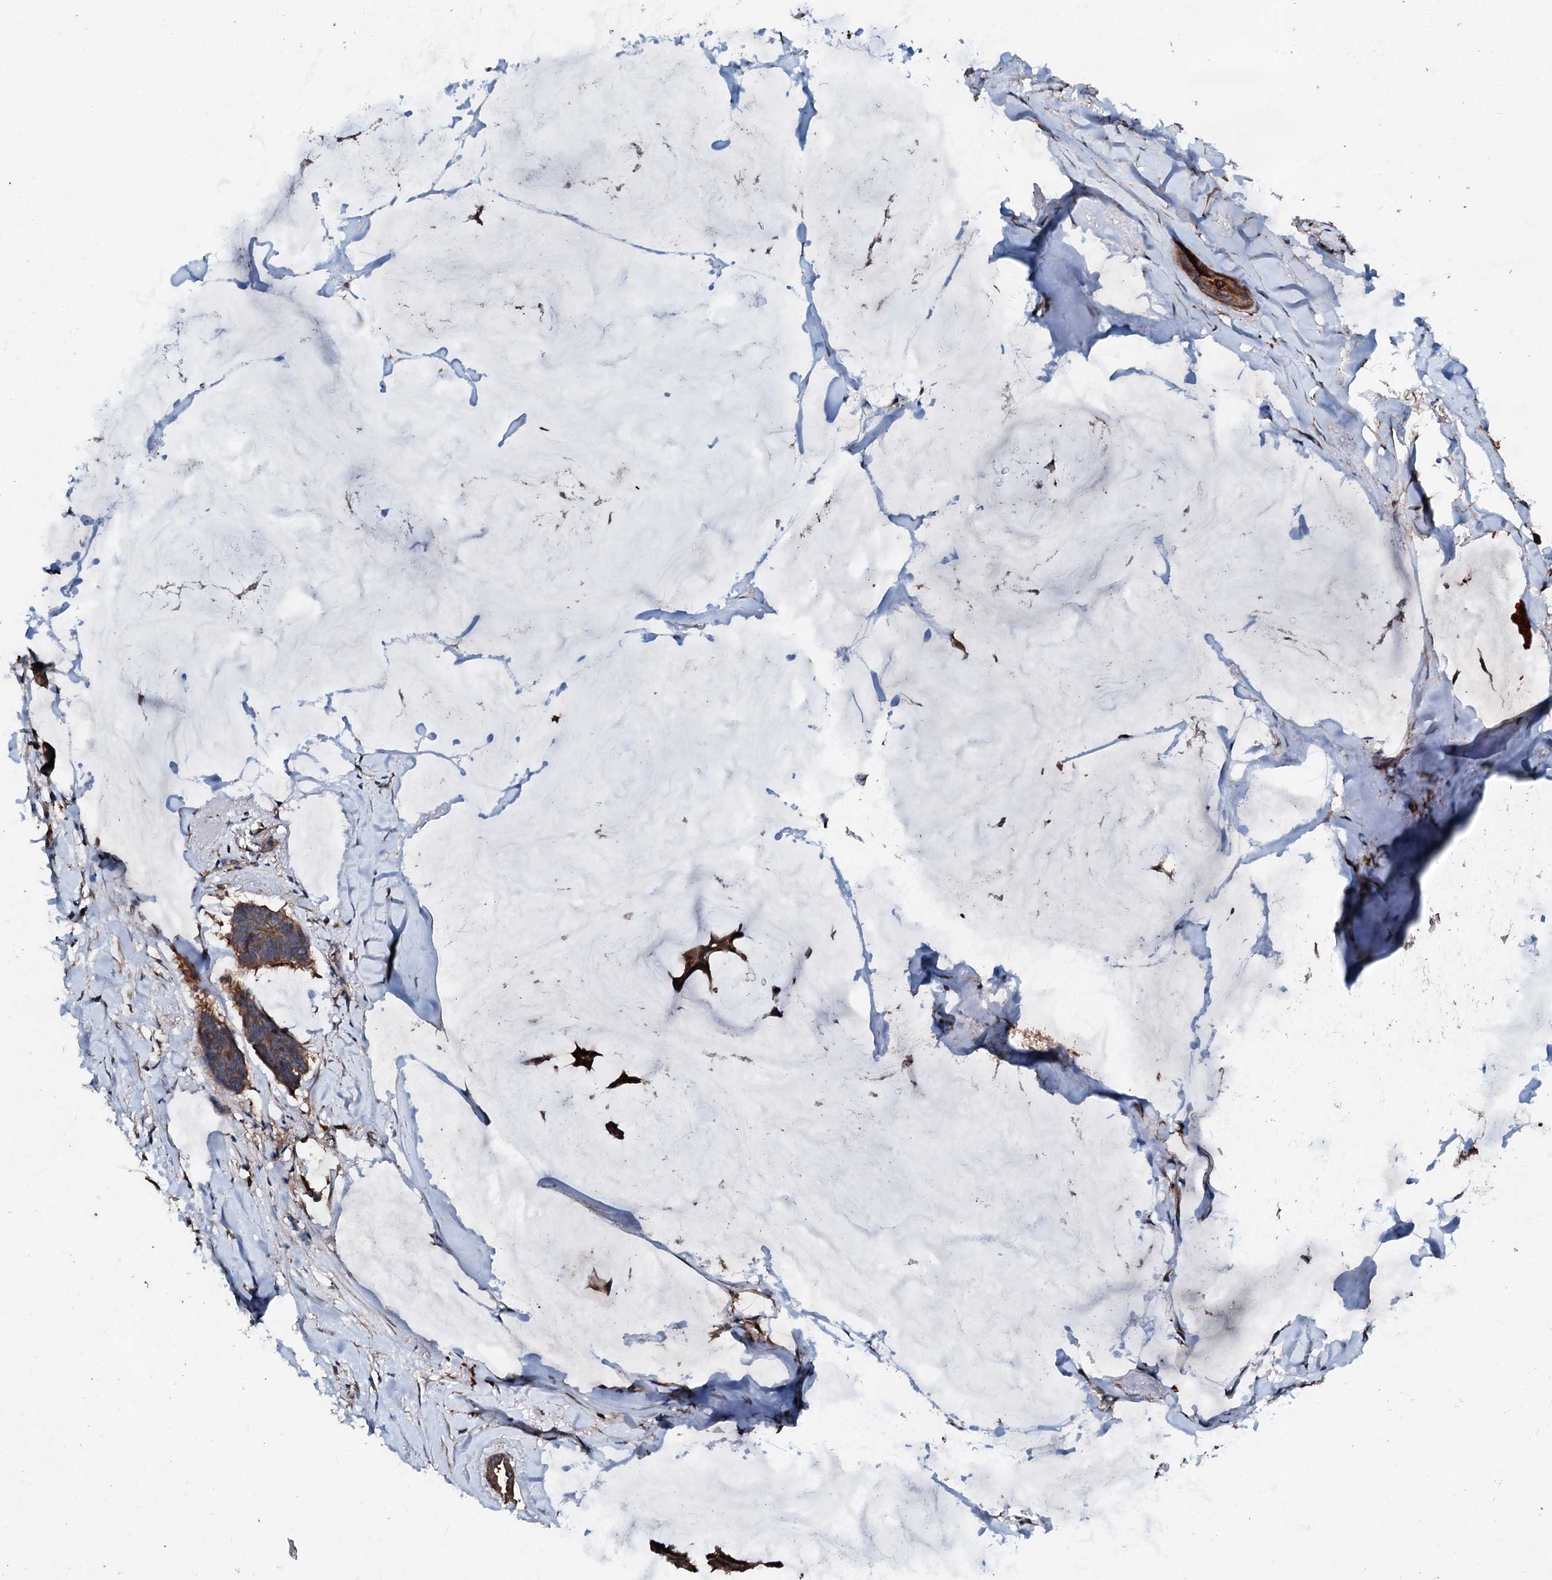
{"staining": {"intensity": "moderate", "quantity": ">75%", "location": "cytoplasmic/membranous"}, "tissue": "breast cancer", "cell_type": "Tumor cells", "image_type": "cancer", "snomed": [{"axis": "morphology", "description": "Duct carcinoma"}, {"axis": "topography", "description": "Breast"}], "caption": "Brown immunohistochemical staining in human breast cancer (intraductal carcinoma) demonstrates moderate cytoplasmic/membranous positivity in about >75% of tumor cells. Nuclei are stained in blue.", "gene": "FGD4", "patient": {"sex": "female", "age": 93}}